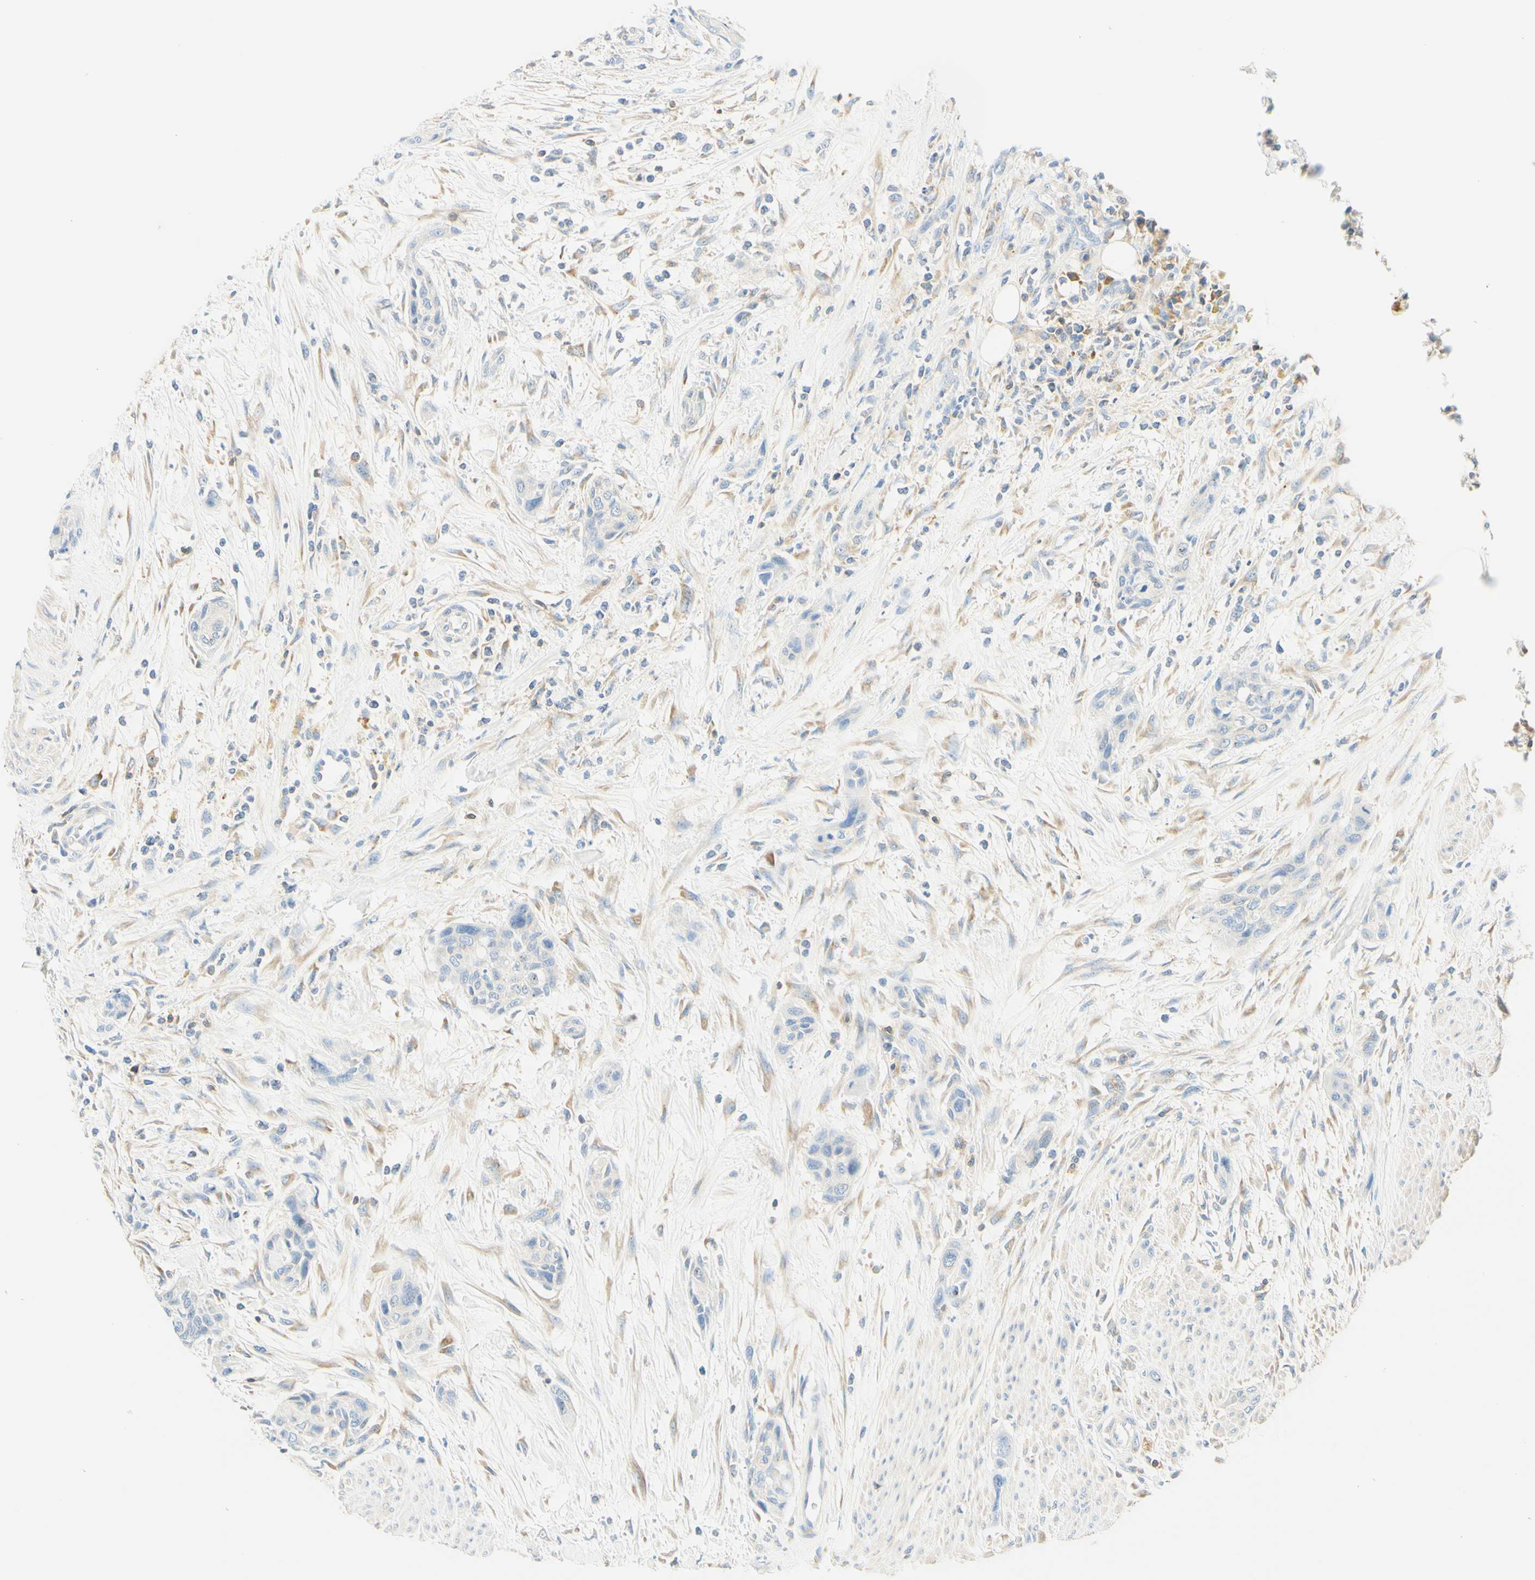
{"staining": {"intensity": "negative", "quantity": "none", "location": "none"}, "tissue": "urothelial cancer", "cell_type": "Tumor cells", "image_type": "cancer", "snomed": [{"axis": "morphology", "description": "Urothelial carcinoma, High grade"}, {"axis": "topography", "description": "Urinary bladder"}], "caption": "Immunohistochemistry of high-grade urothelial carcinoma displays no positivity in tumor cells.", "gene": "LAT", "patient": {"sex": "male", "age": 35}}